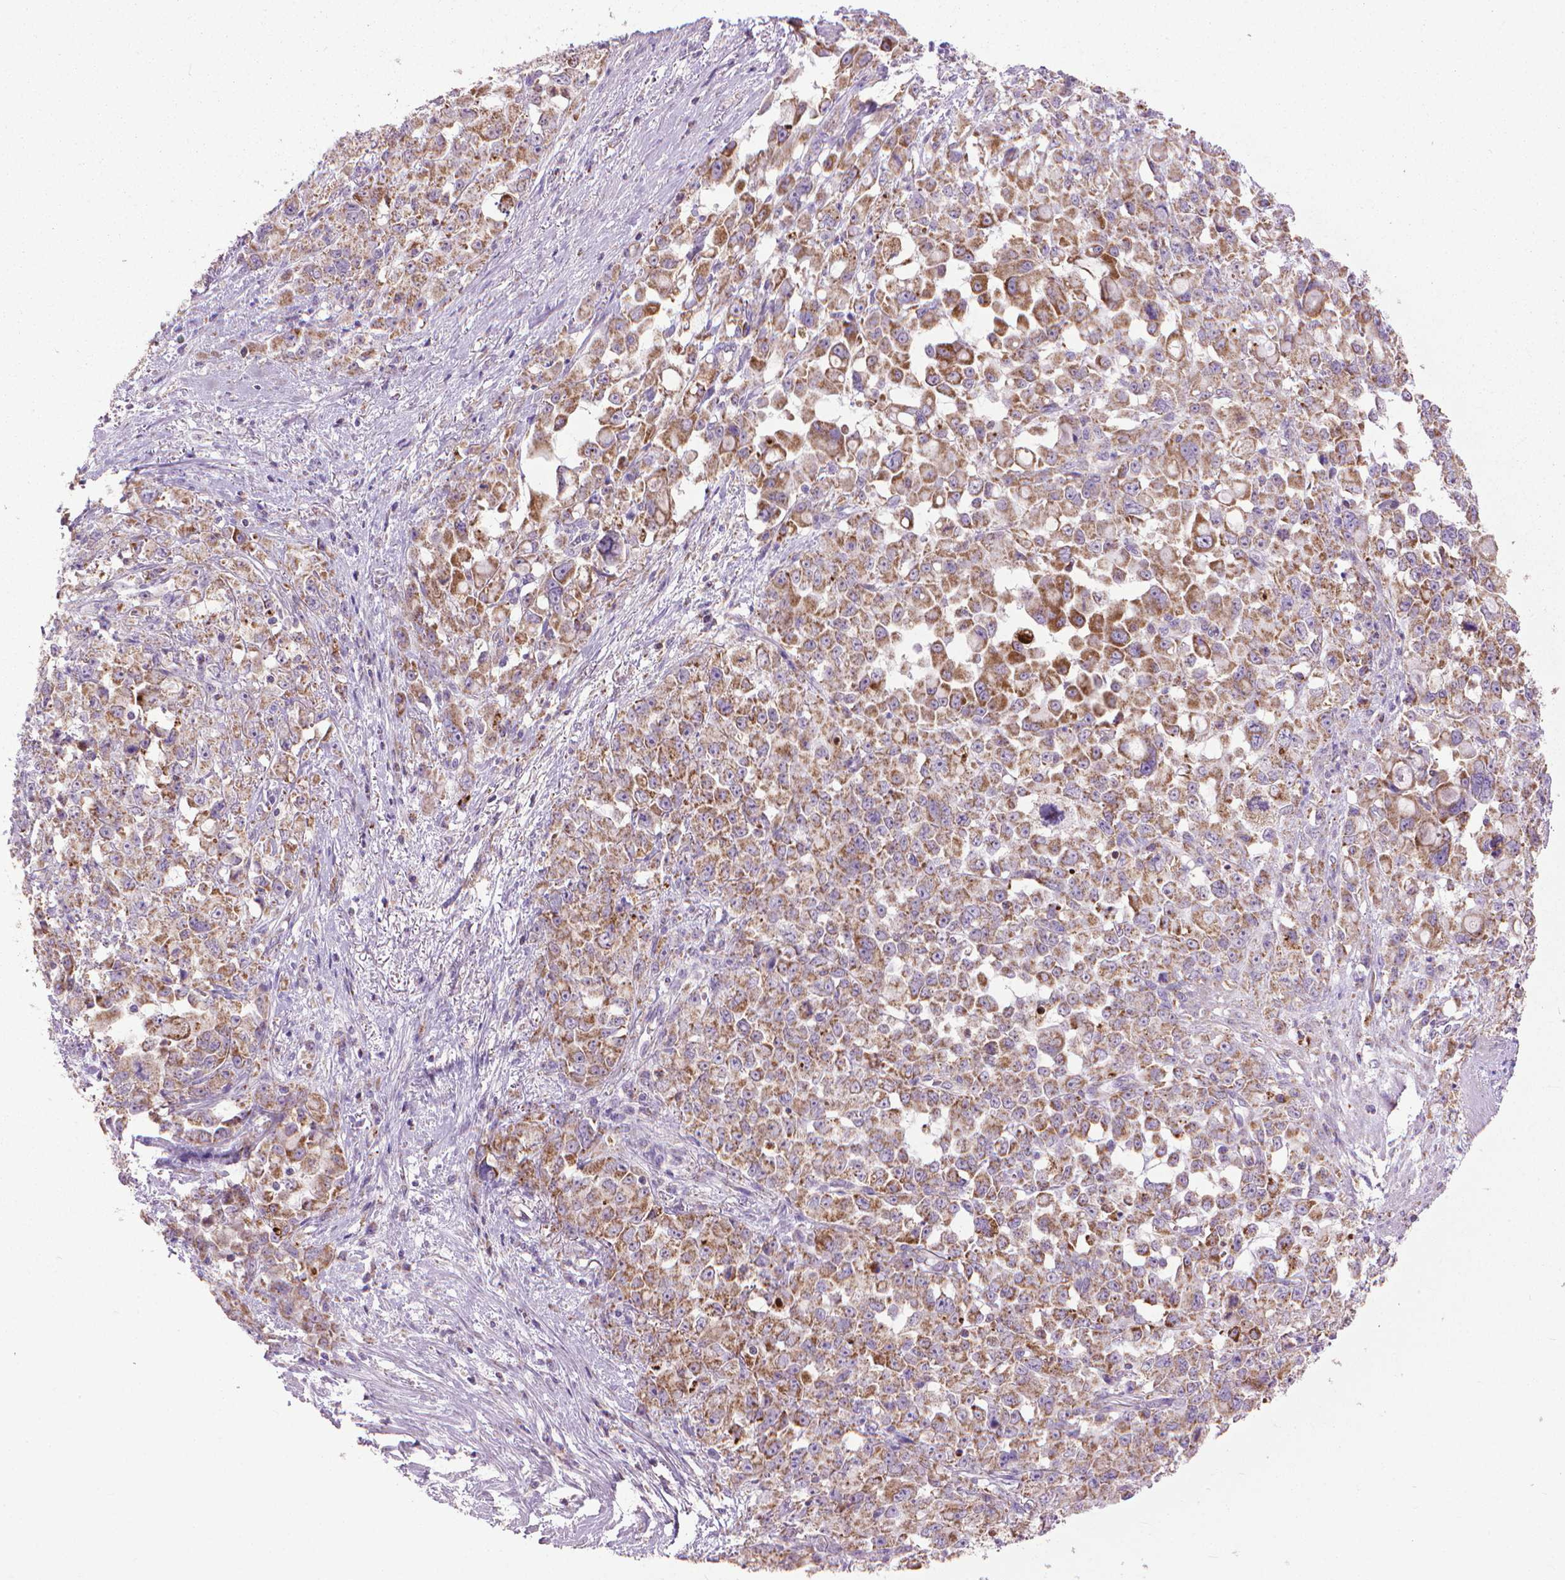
{"staining": {"intensity": "moderate", "quantity": ">75%", "location": "cytoplasmic/membranous"}, "tissue": "stomach cancer", "cell_type": "Tumor cells", "image_type": "cancer", "snomed": [{"axis": "morphology", "description": "Adenocarcinoma, NOS"}, {"axis": "topography", "description": "Stomach"}], "caption": "Moderate cytoplasmic/membranous staining is present in about >75% of tumor cells in stomach adenocarcinoma.", "gene": "VDAC1", "patient": {"sex": "female", "age": 76}}